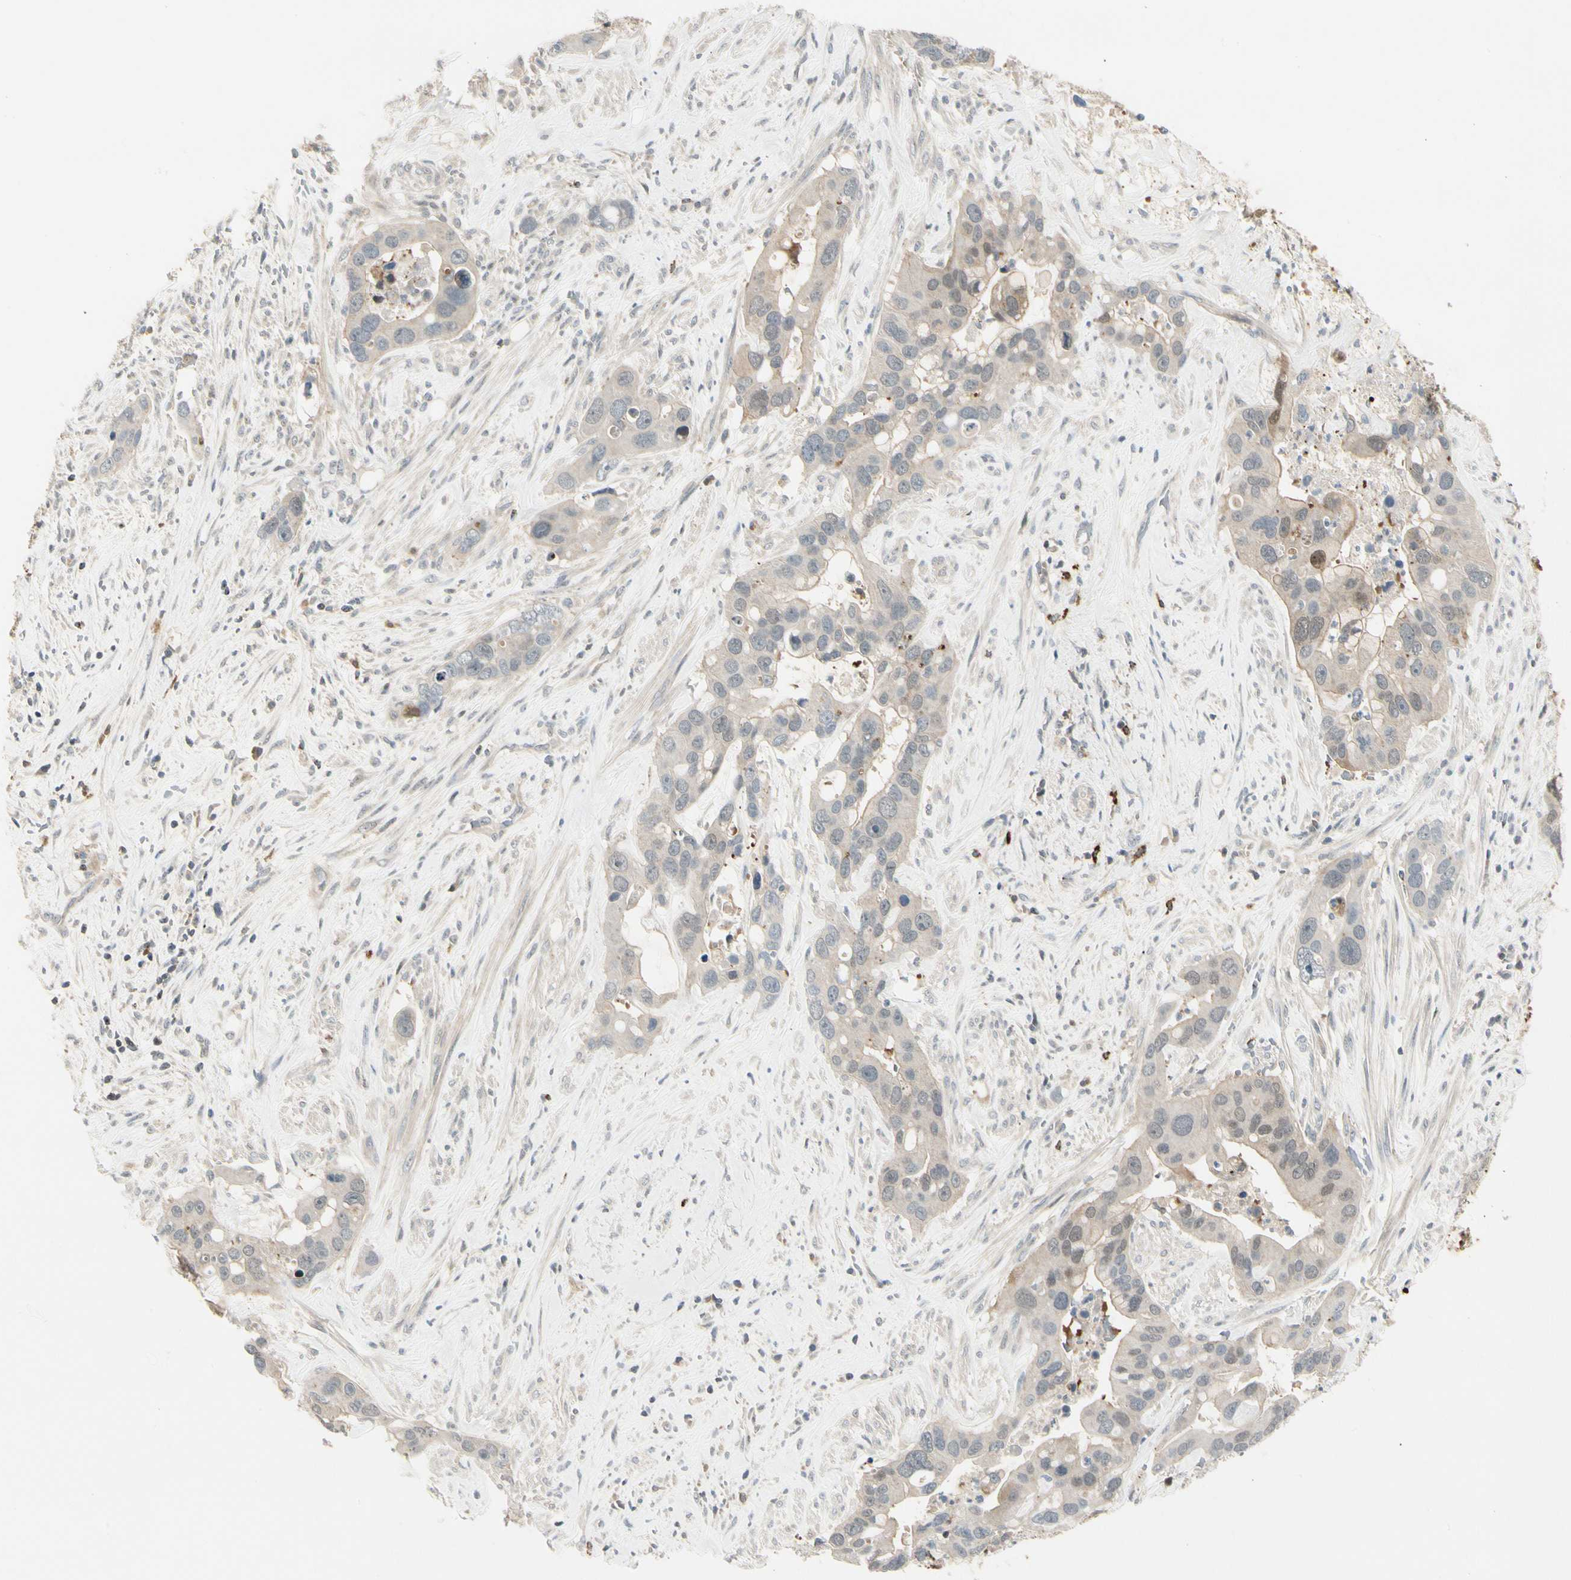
{"staining": {"intensity": "weak", "quantity": "<25%", "location": "cytoplasmic/membranous,nuclear"}, "tissue": "liver cancer", "cell_type": "Tumor cells", "image_type": "cancer", "snomed": [{"axis": "morphology", "description": "Cholangiocarcinoma"}, {"axis": "topography", "description": "Liver"}], "caption": "Immunohistochemistry micrograph of neoplastic tissue: human liver cancer stained with DAB displays no significant protein positivity in tumor cells.", "gene": "EVC", "patient": {"sex": "female", "age": 65}}